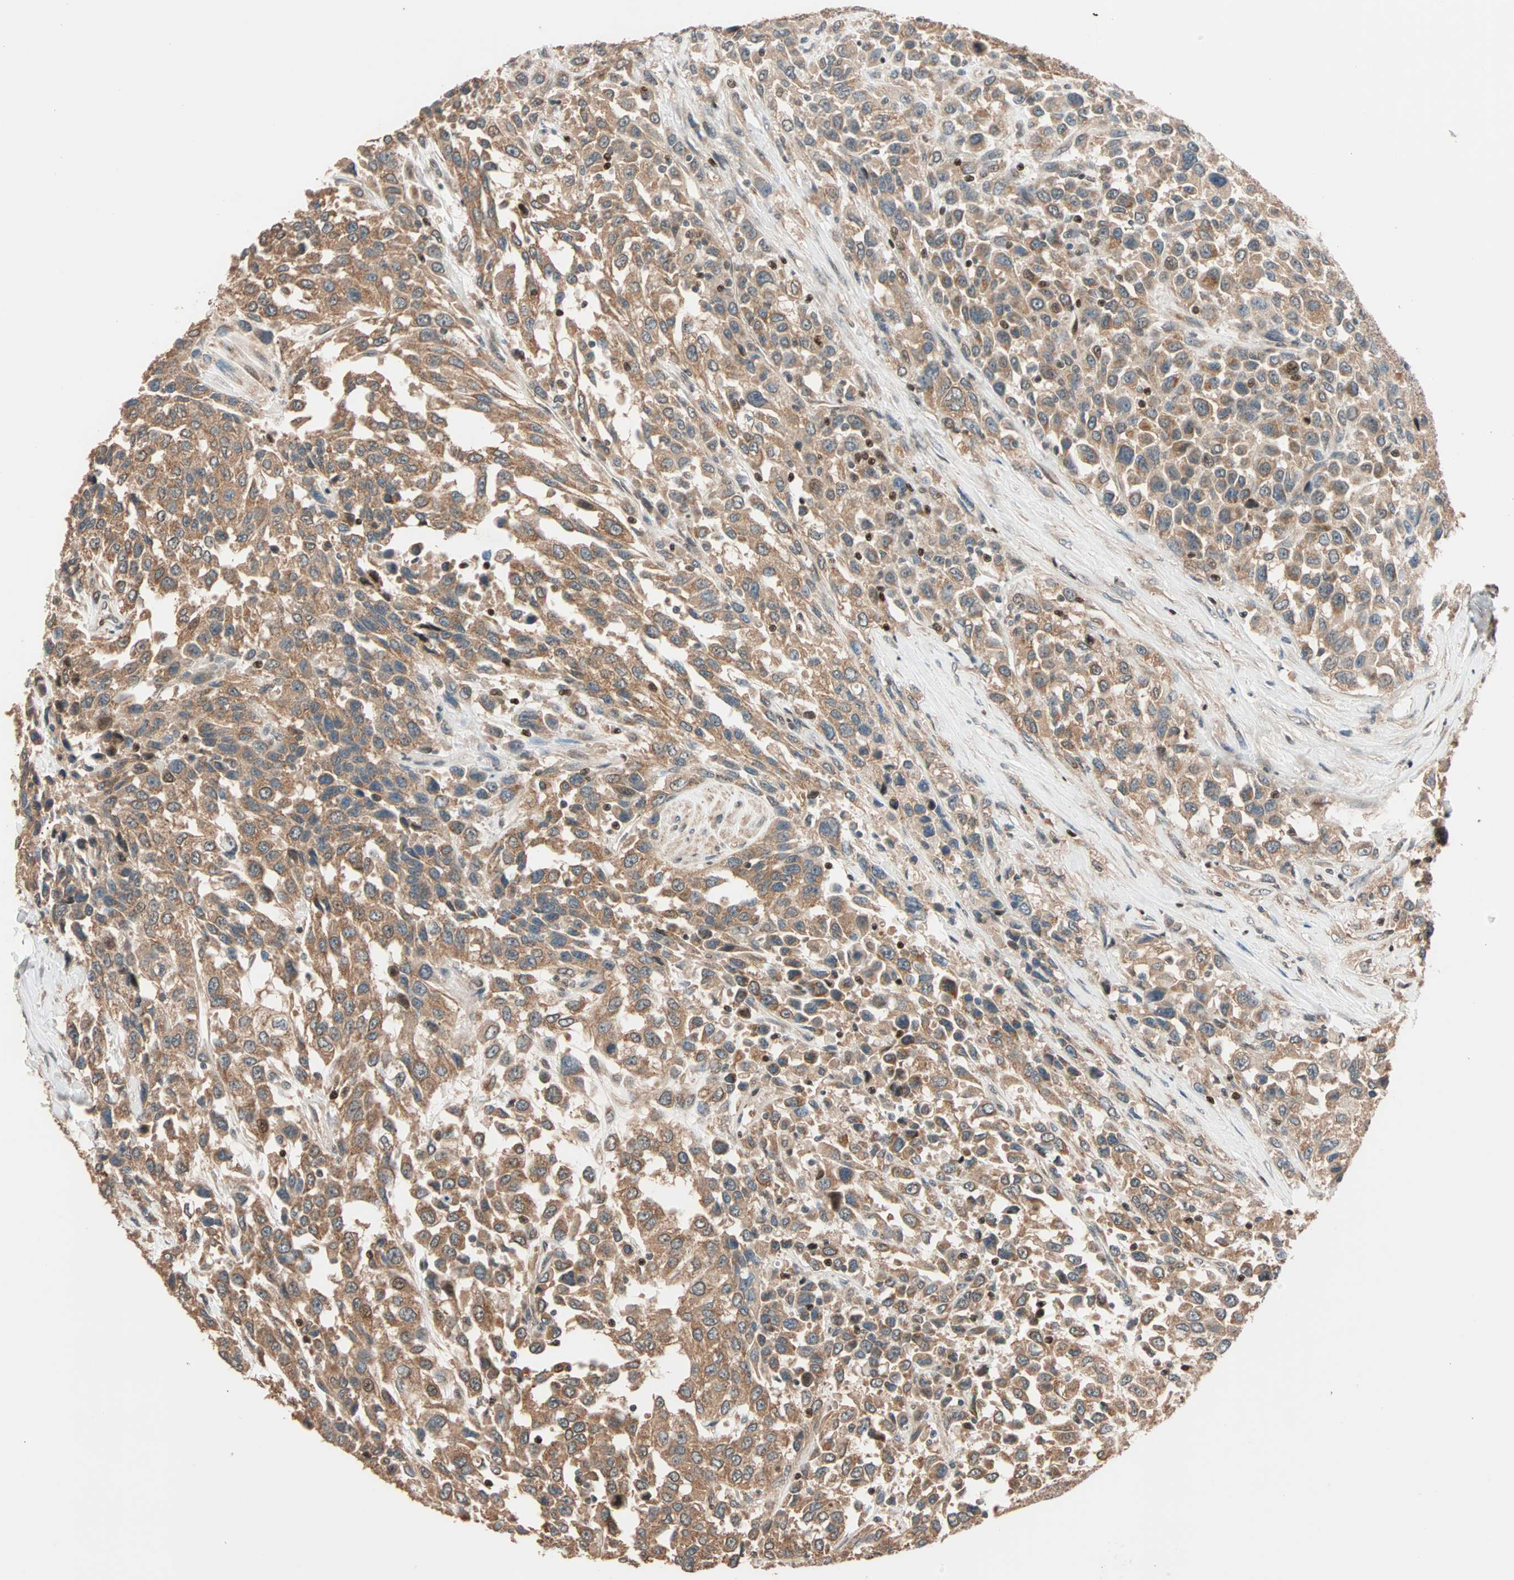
{"staining": {"intensity": "moderate", "quantity": ">75%", "location": "cytoplasmic/membranous"}, "tissue": "urothelial cancer", "cell_type": "Tumor cells", "image_type": "cancer", "snomed": [{"axis": "morphology", "description": "Urothelial carcinoma, High grade"}, {"axis": "topography", "description": "Urinary bladder"}], "caption": "Protein positivity by immunohistochemistry displays moderate cytoplasmic/membranous expression in about >75% of tumor cells in urothelial cancer.", "gene": "HECW1", "patient": {"sex": "female", "age": 80}}